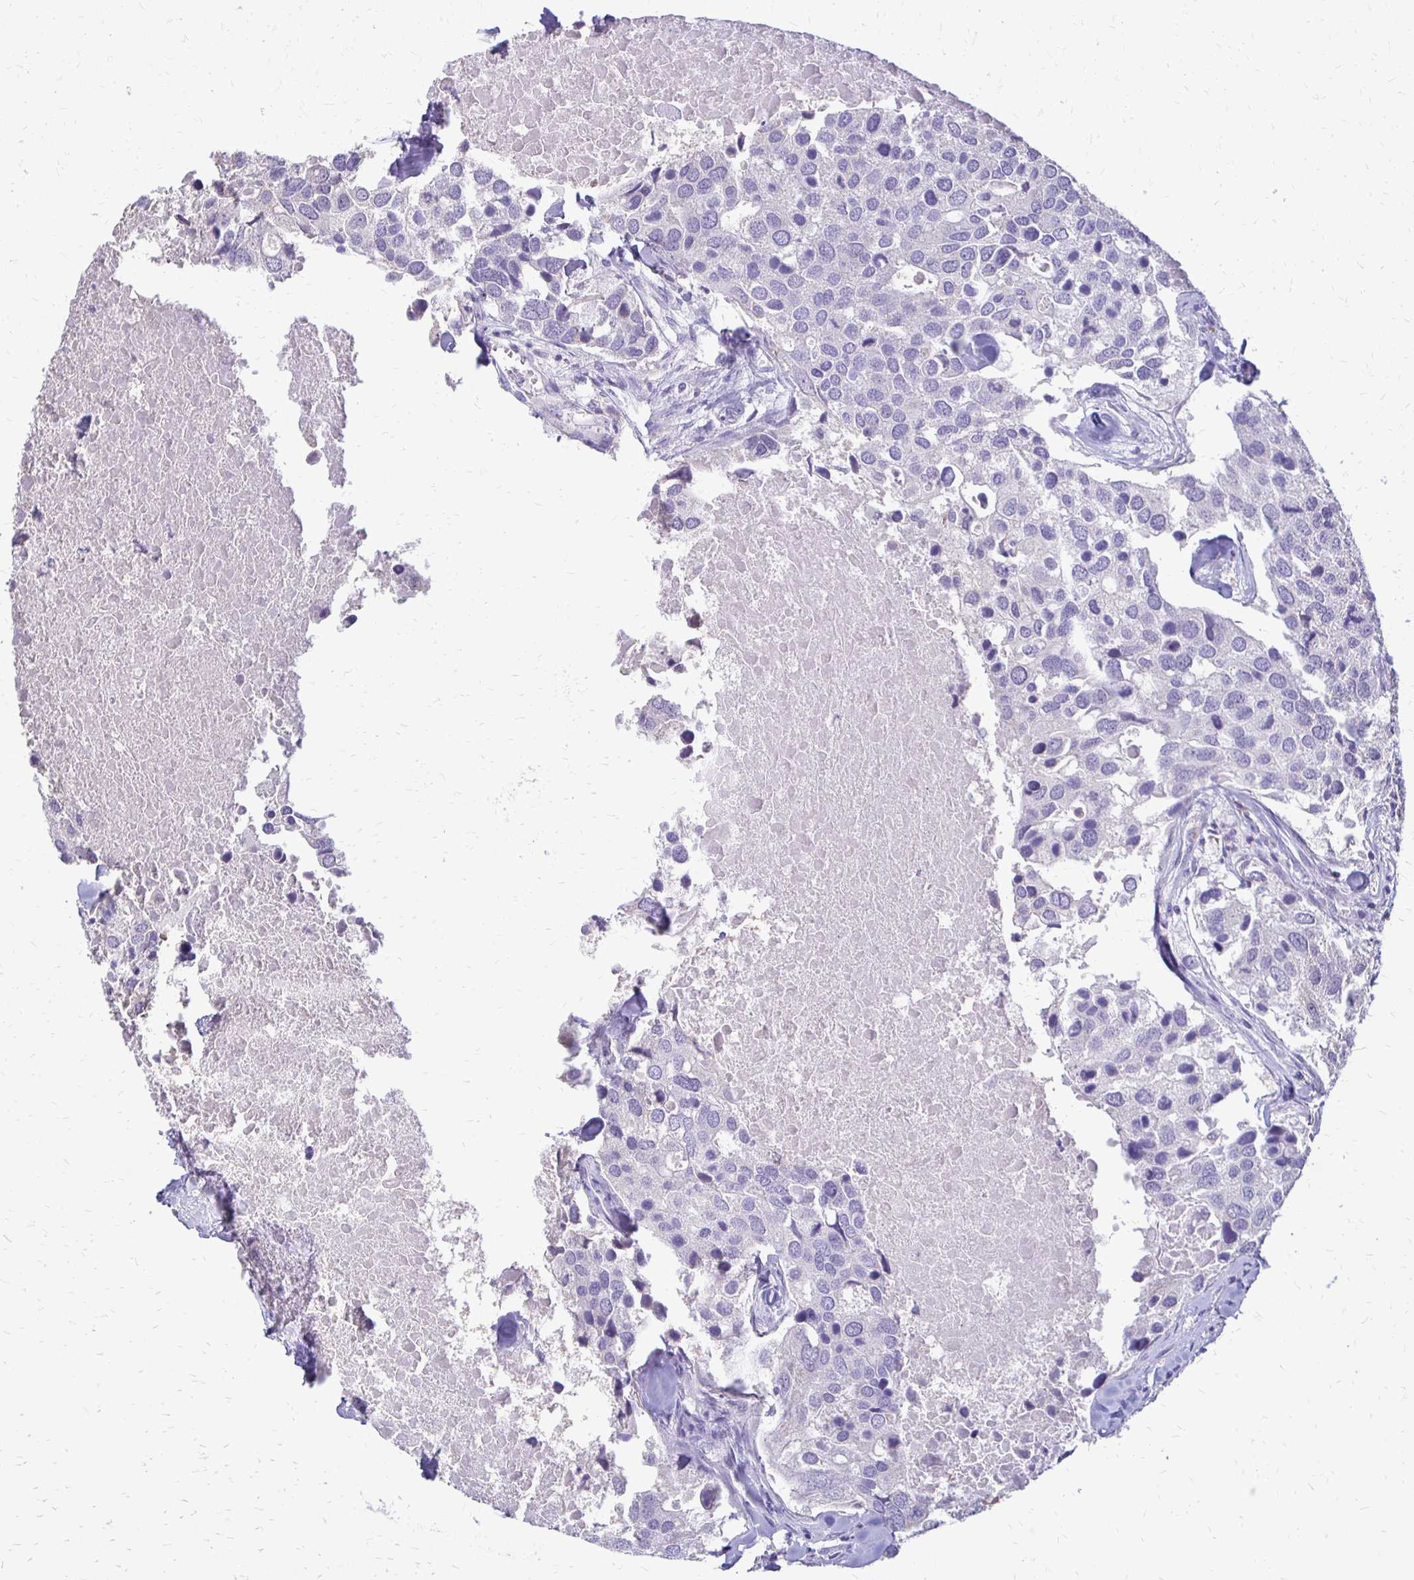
{"staining": {"intensity": "negative", "quantity": "none", "location": "none"}, "tissue": "breast cancer", "cell_type": "Tumor cells", "image_type": "cancer", "snomed": [{"axis": "morphology", "description": "Duct carcinoma"}, {"axis": "topography", "description": "Breast"}], "caption": "There is no significant positivity in tumor cells of breast intraductal carcinoma. Brightfield microscopy of IHC stained with DAB (3,3'-diaminobenzidine) (brown) and hematoxylin (blue), captured at high magnification.", "gene": "ALPG", "patient": {"sex": "female", "age": 83}}